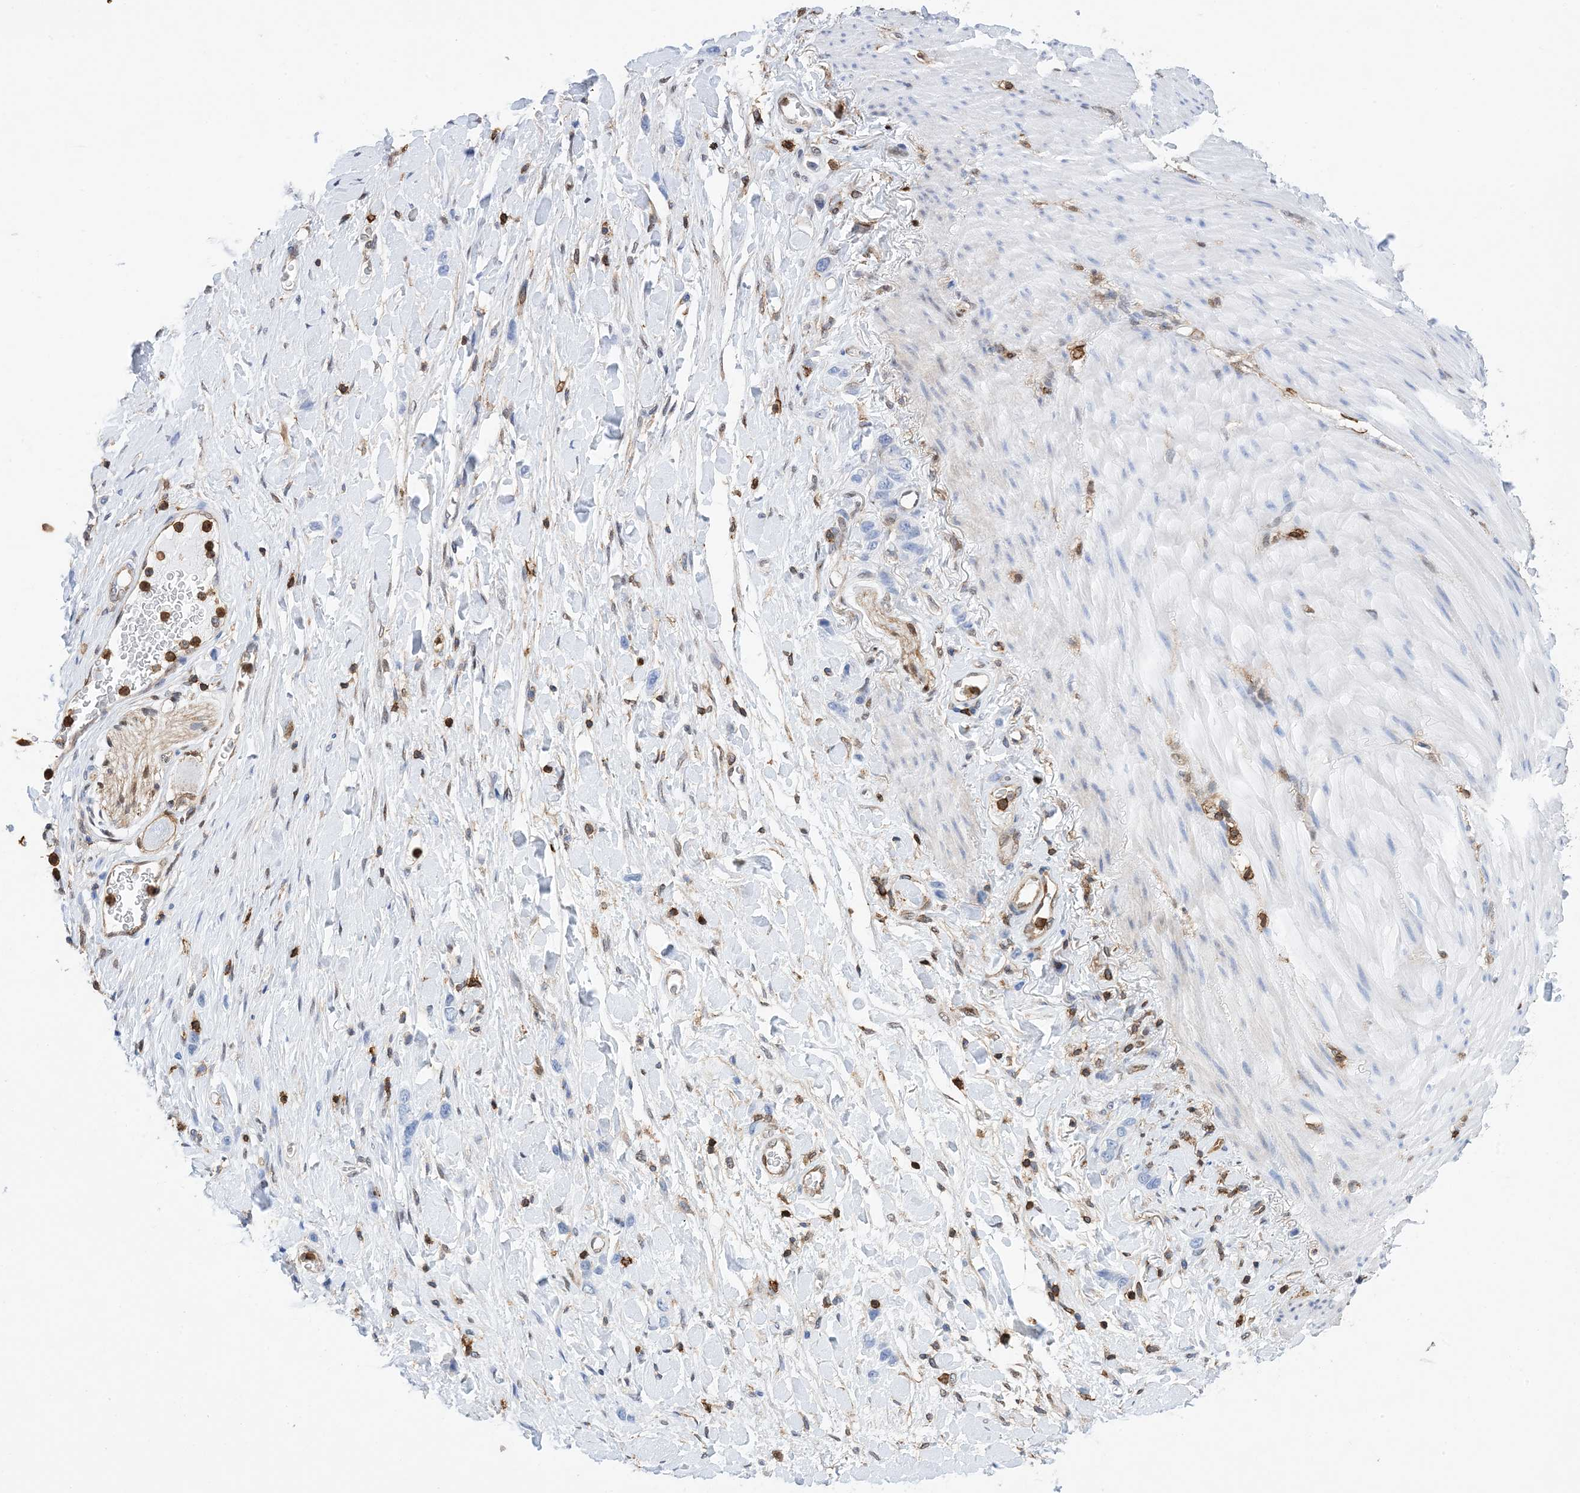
{"staining": {"intensity": "negative", "quantity": "none", "location": "none"}, "tissue": "stomach cancer", "cell_type": "Tumor cells", "image_type": "cancer", "snomed": [{"axis": "morphology", "description": "Adenocarcinoma, NOS"}, {"axis": "topography", "description": "Stomach"}], "caption": "This is an immunohistochemistry (IHC) image of human stomach adenocarcinoma. There is no expression in tumor cells.", "gene": "ANXA1", "patient": {"sex": "female", "age": 65}}